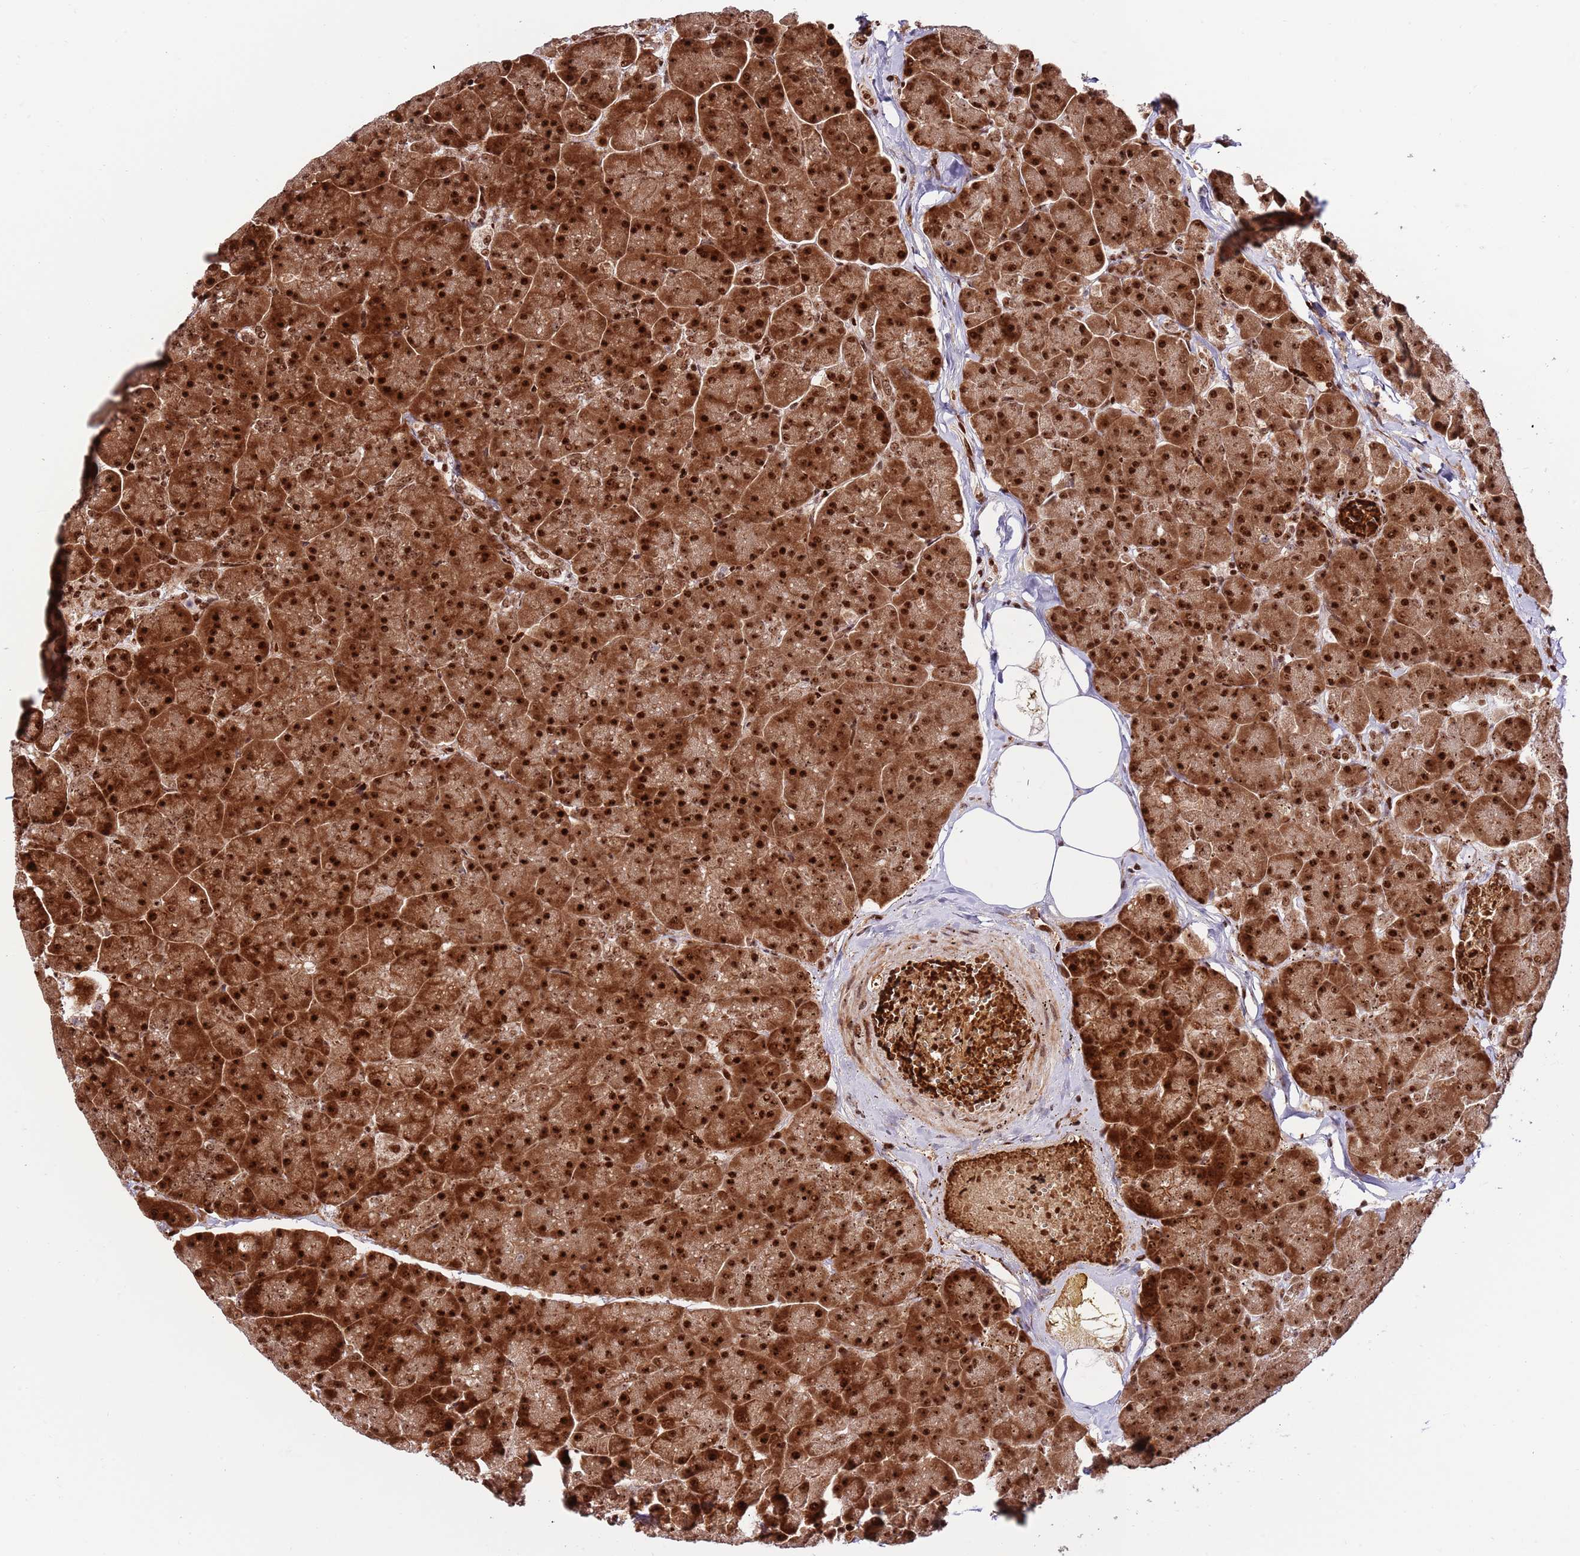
{"staining": {"intensity": "strong", "quantity": ">75%", "location": "cytoplasmic/membranous,nuclear"}, "tissue": "pancreas", "cell_type": "Exocrine glandular cells", "image_type": "normal", "snomed": [{"axis": "morphology", "description": "Normal tissue, NOS"}, {"axis": "topography", "description": "Pancreas"}, {"axis": "topography", "description": "Peripheral nerve tissue"}], "caption": "The micrograph displays staining of unremarkable pancreas, revealing strong cytoplasmic/membranous,nuclear protein expression (brown color) within exocrine glandular cells. The staining is performed using DAB brown chromogen to label protein expression. The nuclei are counter-stained blue using hematoxylin.", "gene": "RIF1", "patient": {"sex": "male", "age": 54}}